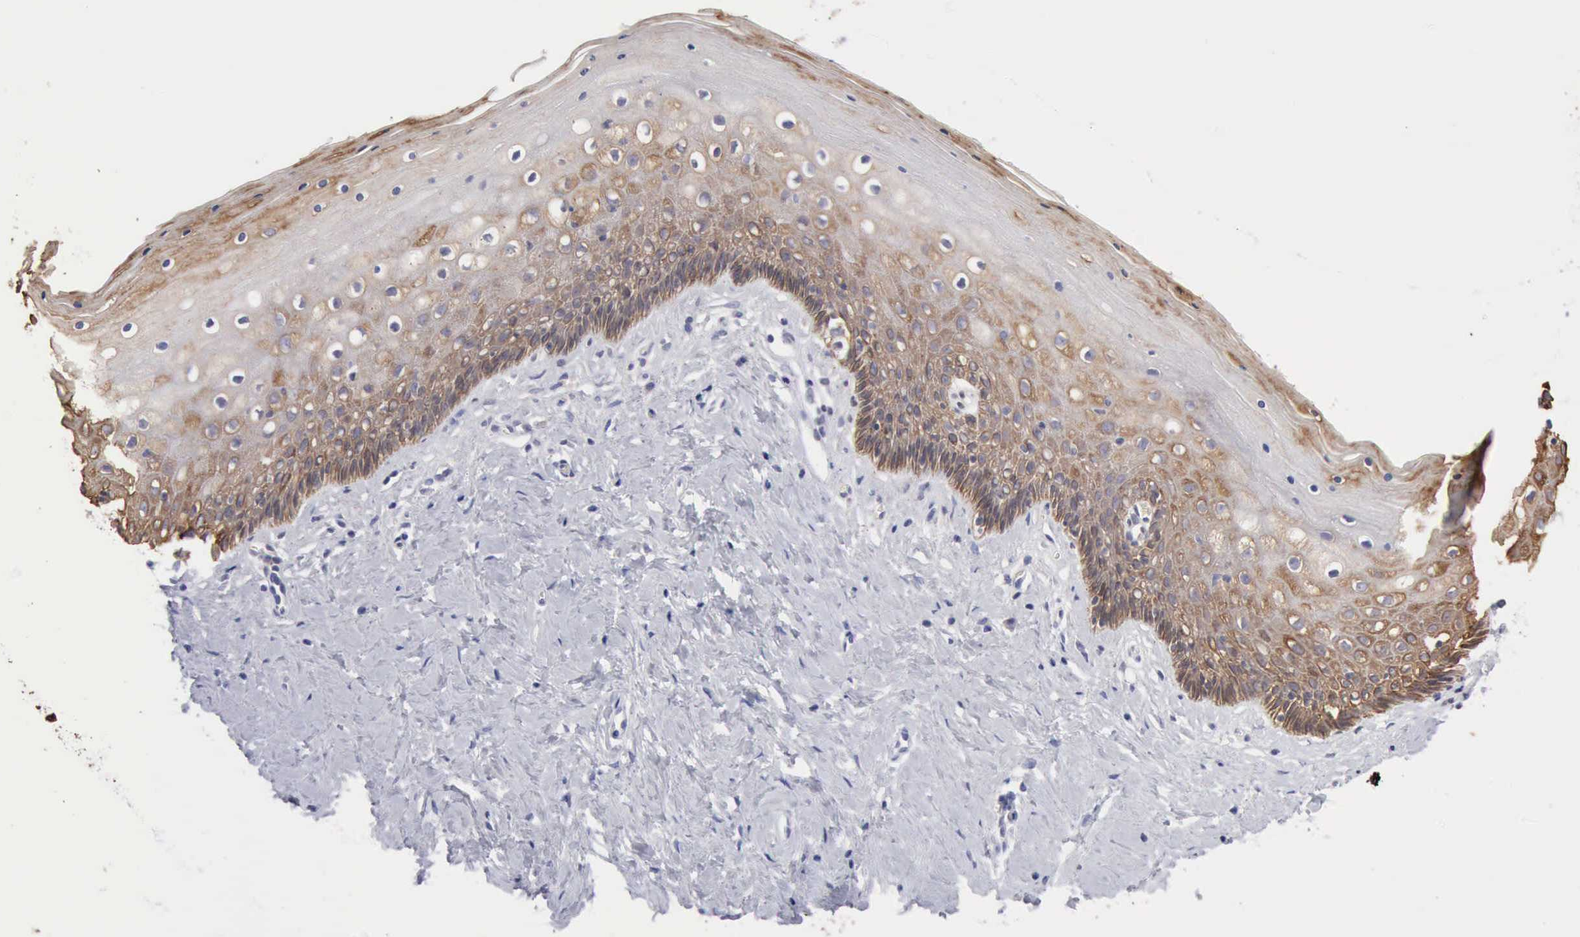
{"staining": {"intensity": "moderate", "quantity": ">75%", "location": "cytoplasmic/membranous"}, "tissue": "vagina", "cell_type": "Squamous epithelial cells", "image_type": "normal", "snomed": [{"axis": "morphology", "description": "Normal tissue, NOS"}, {"axis": "topography", "description": "Vagina"}], "caption": "Squamous epithelial cells demonstrate medium levels of moderate cytoplasmic/membranous expression in approximately >75% of cells in normal vagina. (brown staining indicates protein expression, while blue staining denotes nuclei).", "gene": "KRT5", "patient": {"sex": "female", "age": 46}}